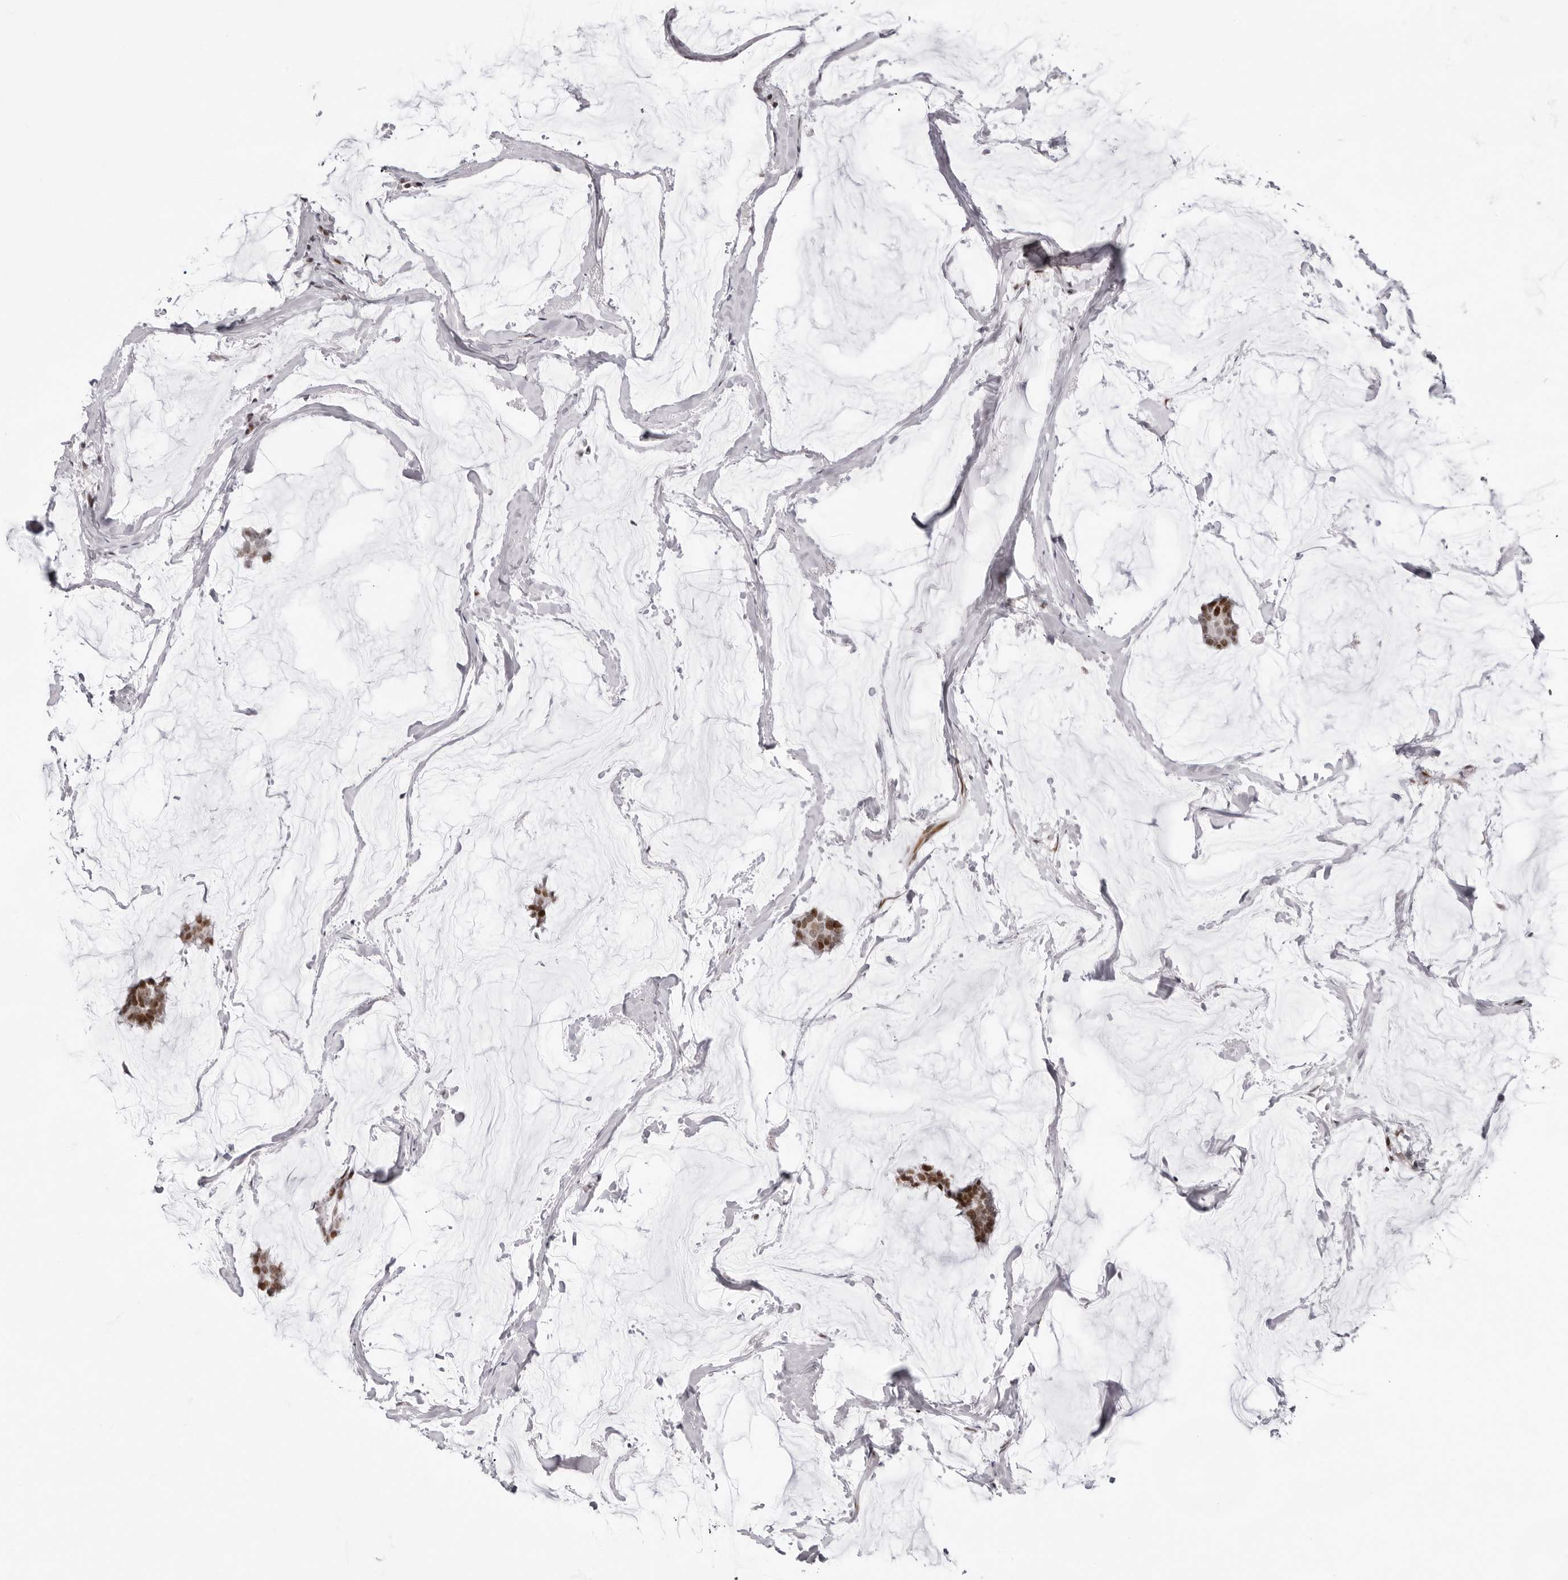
{"staining": {"intensity": "moderate", "quantity": ">75%", "location": "nuclear"}, "tissue": "breast cancer", "cell_type": "Tumor cells", "image_type": "cancer", "snomed": [{"axis": "morphology", "description": "Duct carcinoma"}, {"axis": "topography", "description": "Breast"}], "caption": "Protein expression by immunohistochemistry reveals moderate nuclear staining in approximately >75% of tumor cells in intraductal carcinoma (breast).", "gene": "NTPCR", "patient": {"sex": "female", "age": 93}}